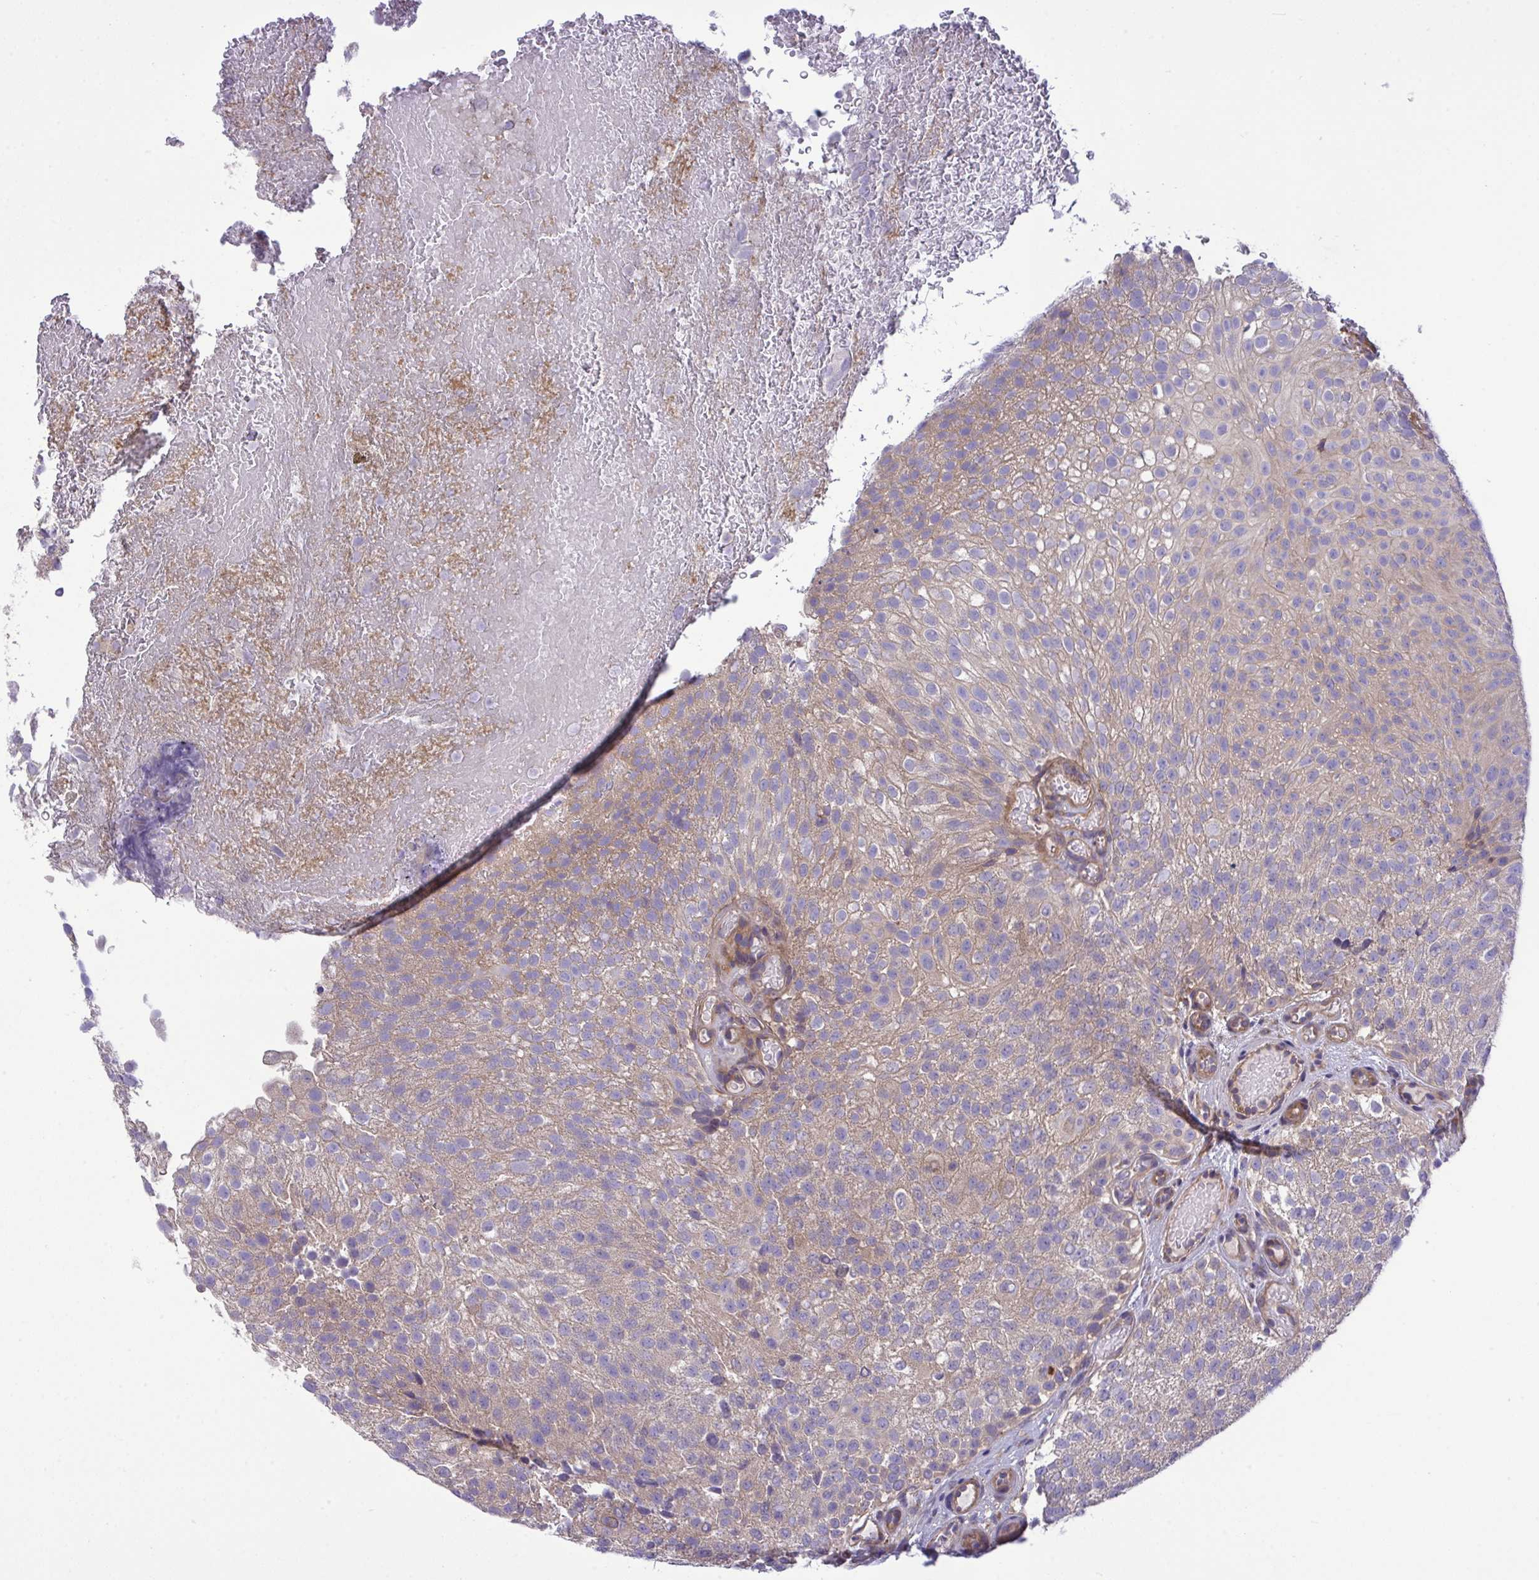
{"staining": {"intensity": "weak", "quantity": "25%-75%", "location": "cytoplasmic/membranous"}, "tissue": "urothelial cancer", "cell_type": "Tumor cells", "image_type": "cancer", "snomed": [{"axis": "morphology", "description": "Urothelial carcinoma, Low grade"}, {"axis": "topography", "description": "Urinary bladder"}], "caption": "Protein staining of urothelial carcinoma (low-grade) tissue shows weak cytoplasmic/membranous expression in about 25%-75% of tumor cells. (IHC, brightfield microscopy, high magnification).", "gene": "GRB14", "patient": {"sex": "male", "age": 78}}